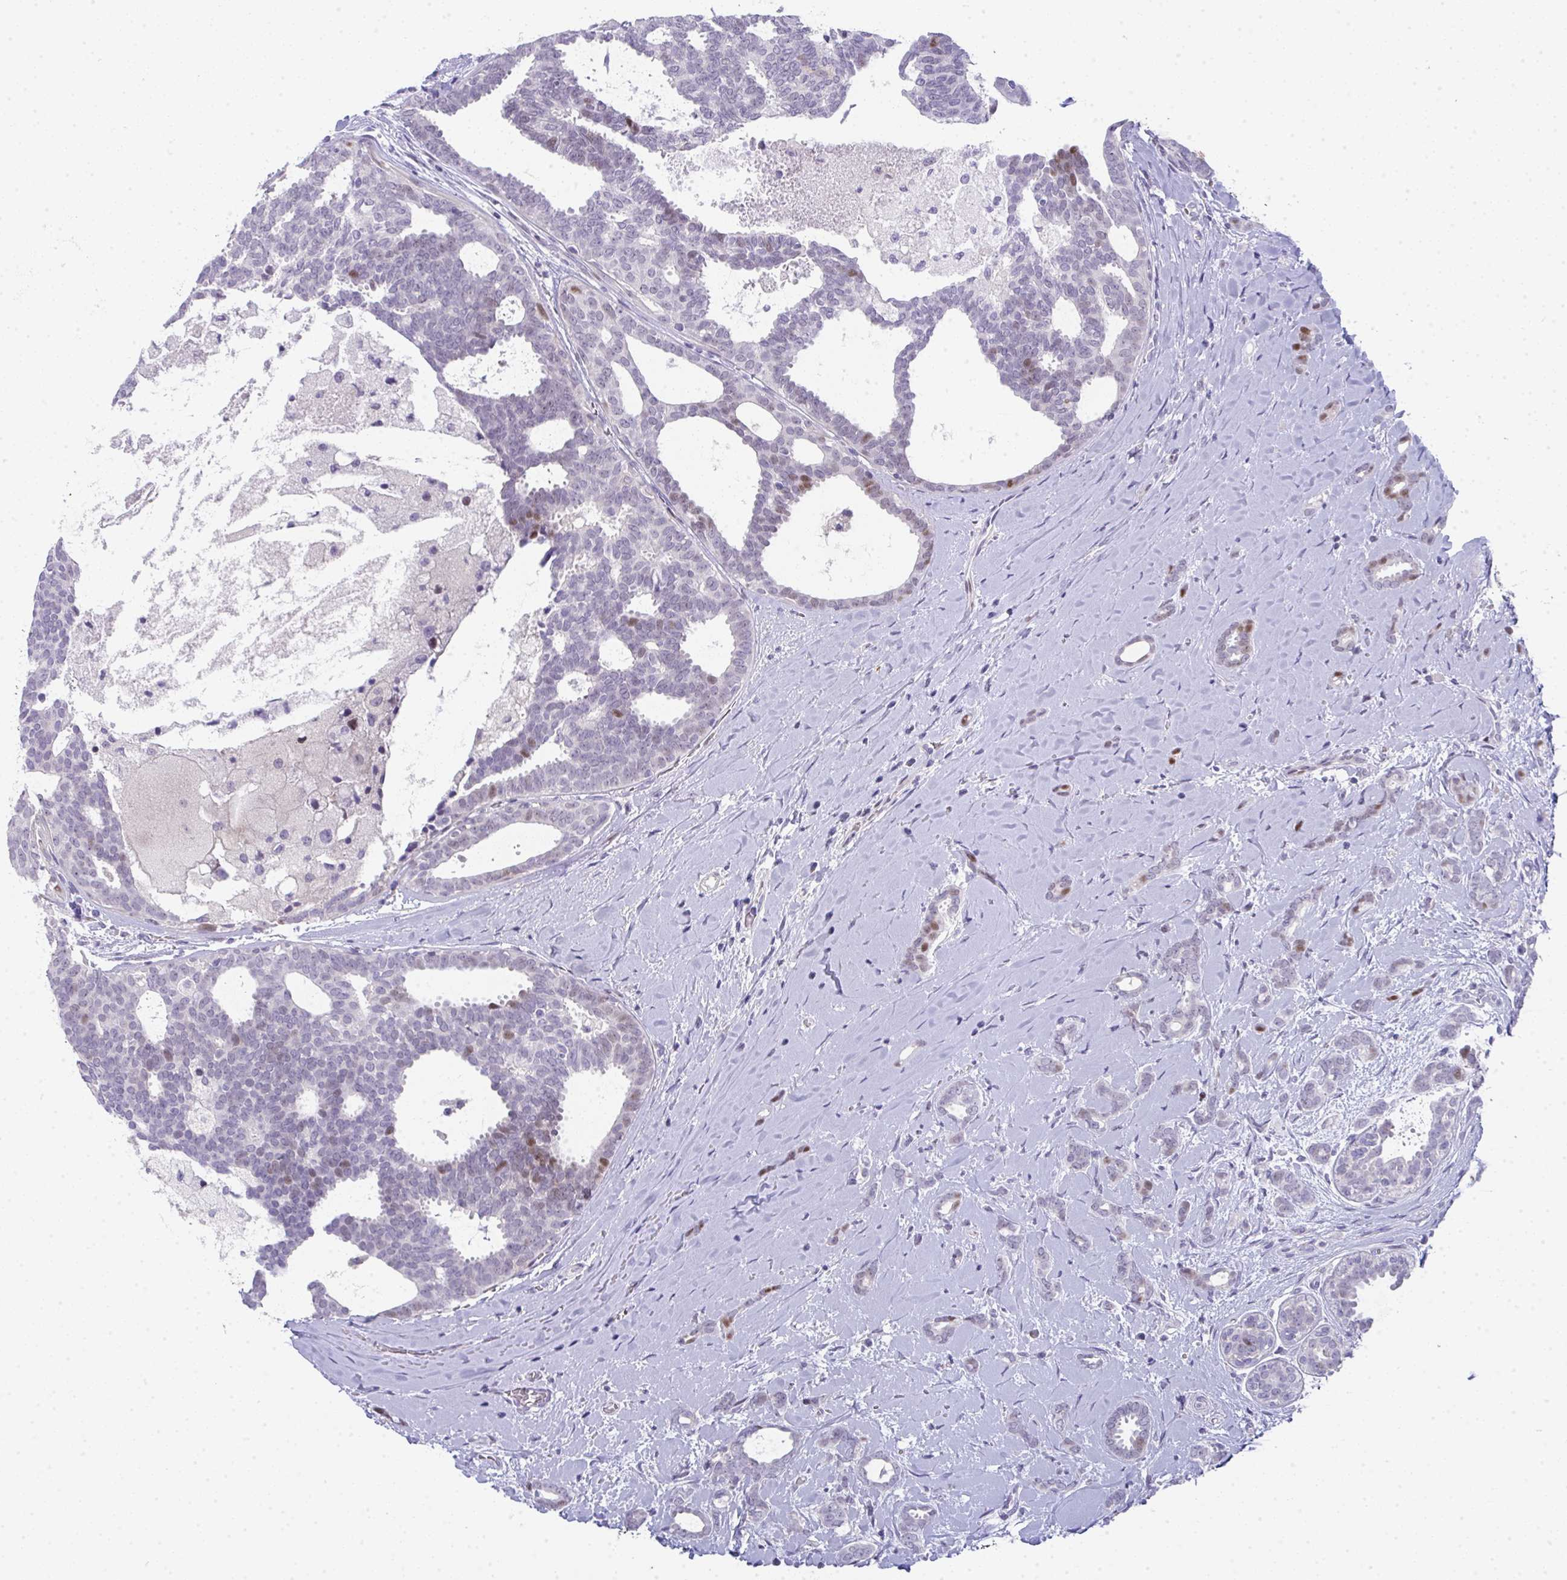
{"staining": {"intensity": "moderate", "quantity": "<25%", "location": "nuclear"}, "tissue": "breast cancer", "cell_type": "Tumor cells", "image_type": "cancer", "snomed": [{"axis": "morphology", "description": "Intraductal carcinoma, in situ"}, {"axis": "morphology", "description": "Duct carcinoma"}, {"axis": "morphology", "description": "Lobular carcinoma, in situ"}, {"axis": "topography", "description": "Breast"}], "caption": "Immunohistochemistry of human breast cancer displays low levels of moderate nuclear expression in about <25% of tumor cells.", "gene": "GALNT16", "patient": {"sex": "female", "age": 44}}